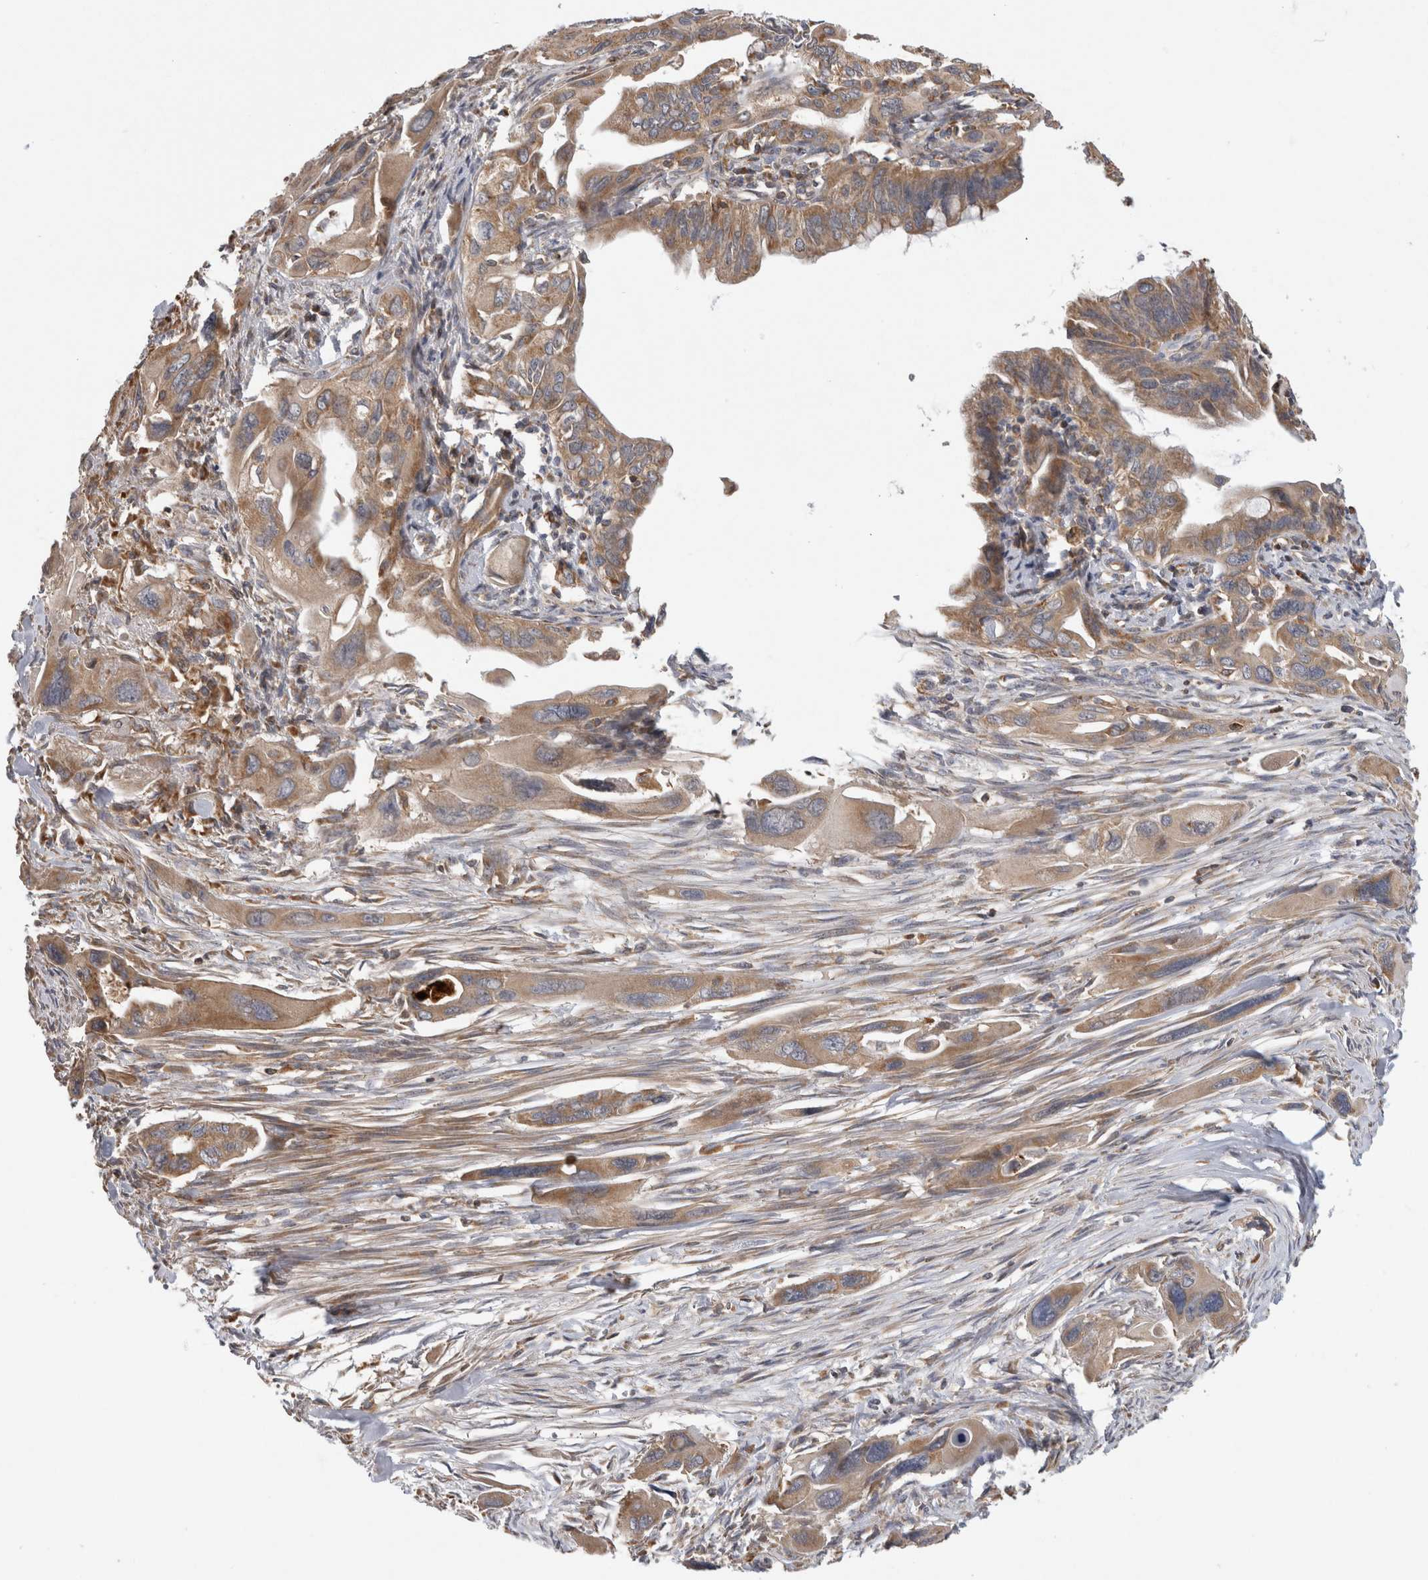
{"staining": {"intensity": "moderate", "quantity": ">75%", "location": "cytoplasmic/membranous"}, "tissue": "pancreatic cancer", "cell_type": "Tumor cells", "image_type": "cancer", "snomed": [{"axis": "morphology", "description": "Adenocarcinoma, NOS"}, {"axis": "topography", "description": "Pancreas"}], "caption": "Pancreatic adenocarcinoma tissue shows moderate cytoplasmic/membranous staining in about >75% of tumor cells (DAB IHC with brightfield microscopy, high magnification).", "gene": "GRIK2", "patient": {"sex": "male", "age": 73}}